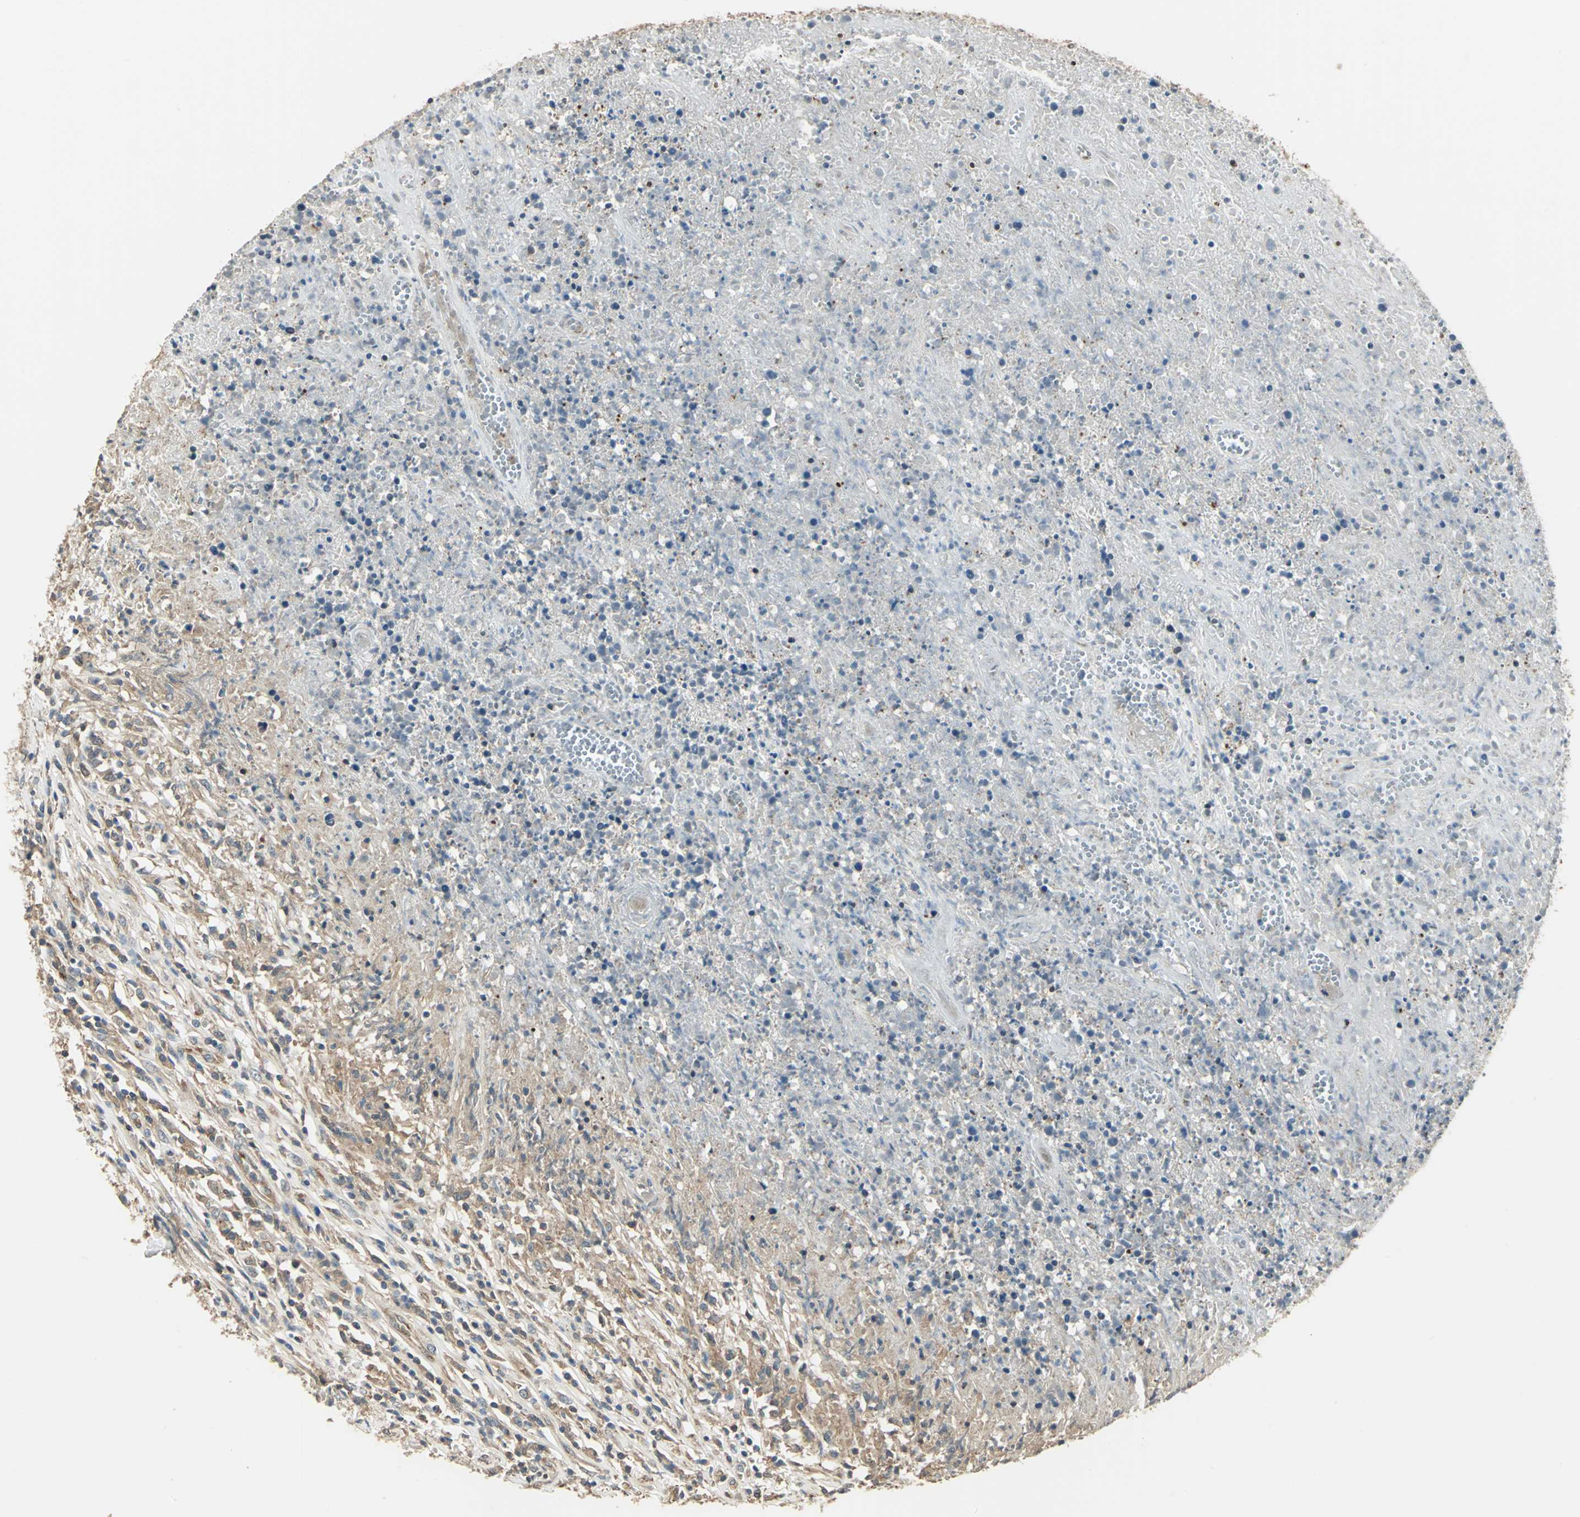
{"staining": {"intensity": "moderate", "quantity": ">75%", "location": "cytoplasmic/membranous"}, "tissue": "lymphoma", "cell_type": "Tumor cells", "image_type": "cancer", "snomed": [{"axis": "morphology", "description": "Malignant lymphoma, non-Hodgkin's type, High grade"}, {"axis": "topography", "description": "Lymph node"}], "caption": "This is an image of immunohistochemistry staining of lymphoma, which shows moderate positivity in the cytoplasmic/membranous of tumor cells.", "gene": "RAPGEF1", "patient": {"sex": "female", "age": 84}}